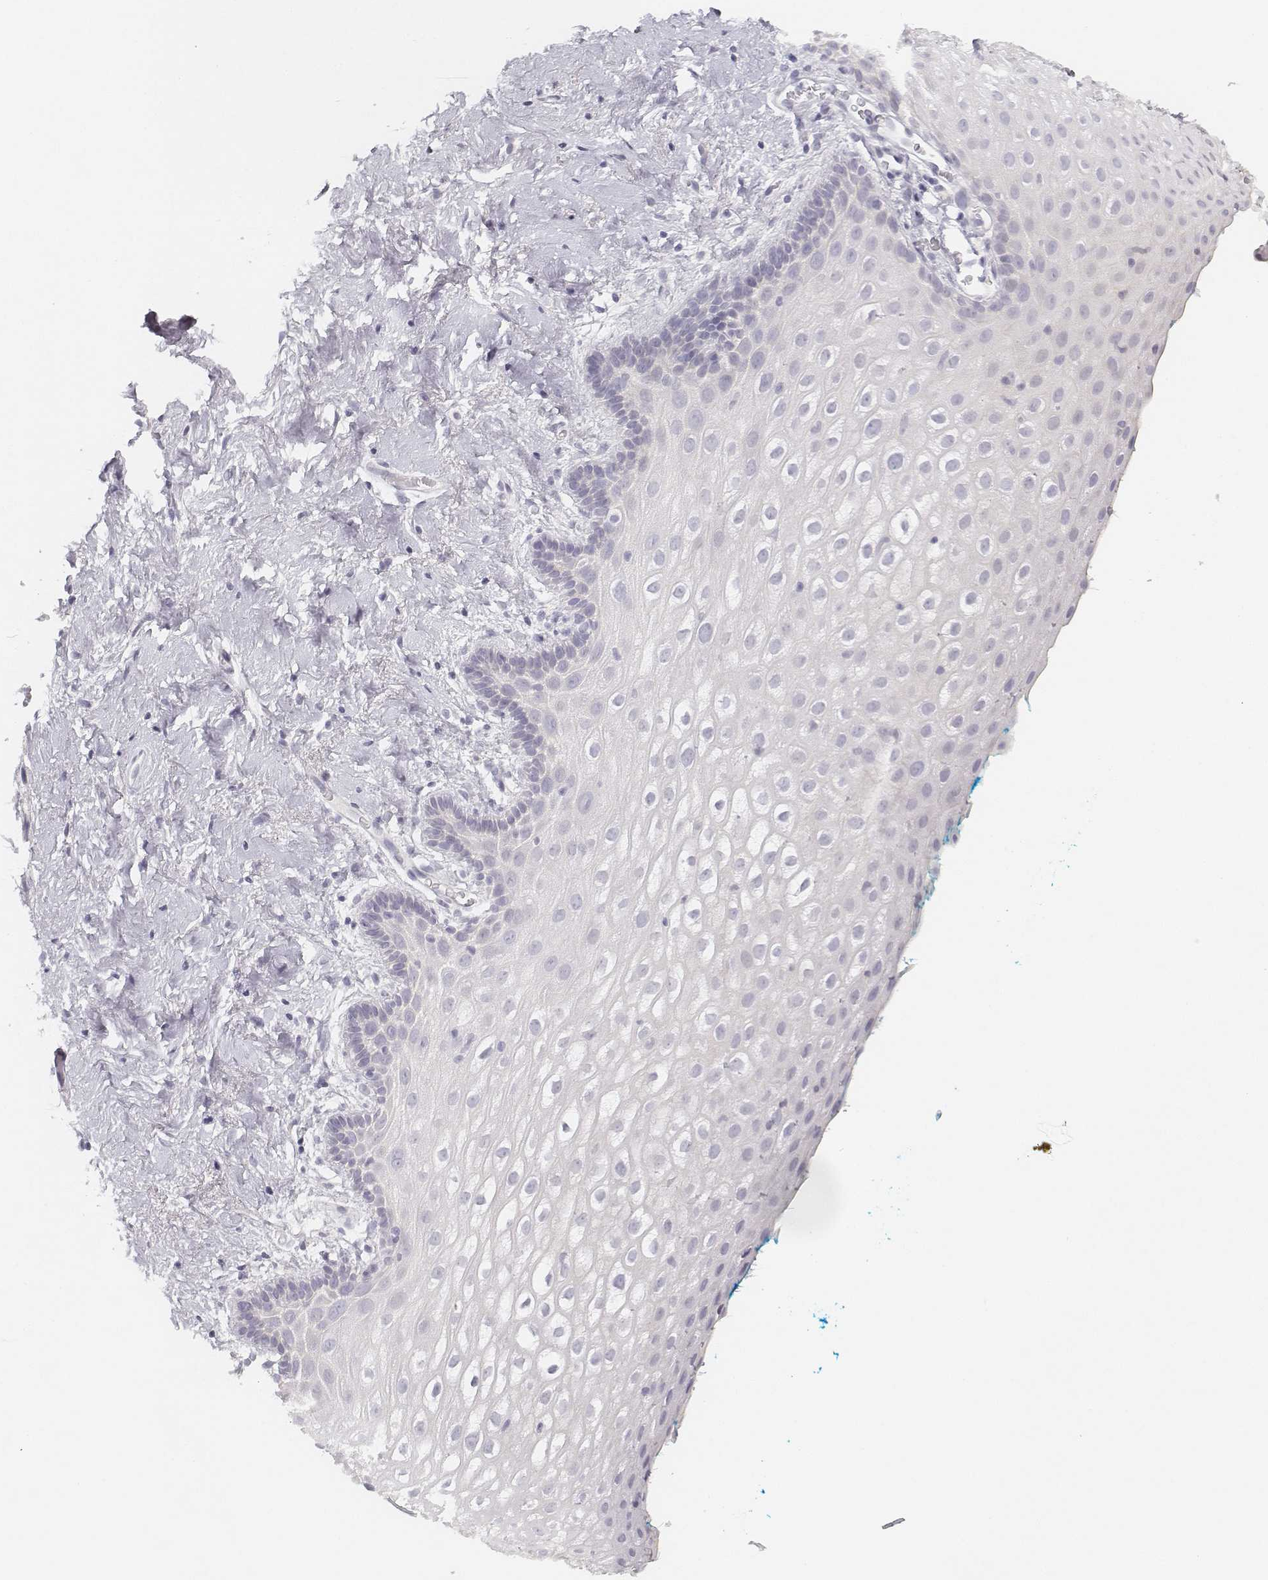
{"staining": {"intensity": "negative", "quantity": "none", "location": "none"}, "tissue": "vagina", "cell_type": "Squamous epithelial cells", "image_type": "normal", "snomed": [{"axis": "morphology", "description": "Normal tissue, NOS"}, {"axis": "morphology", "description": "Adenocarcinoma, NOS"}, {"axis": "topography", "description": "Rectum"}, {"axis": "topography", "description": "Vagina"}, {"axis": "topography", "description": "Peripheral nerve tissue"}], "caption": "The micrograph shows no significant positivity in squamous epithelial cells of vagina.", "gene": "DSG4", "patient": {"sex": "female", "age": 71}}